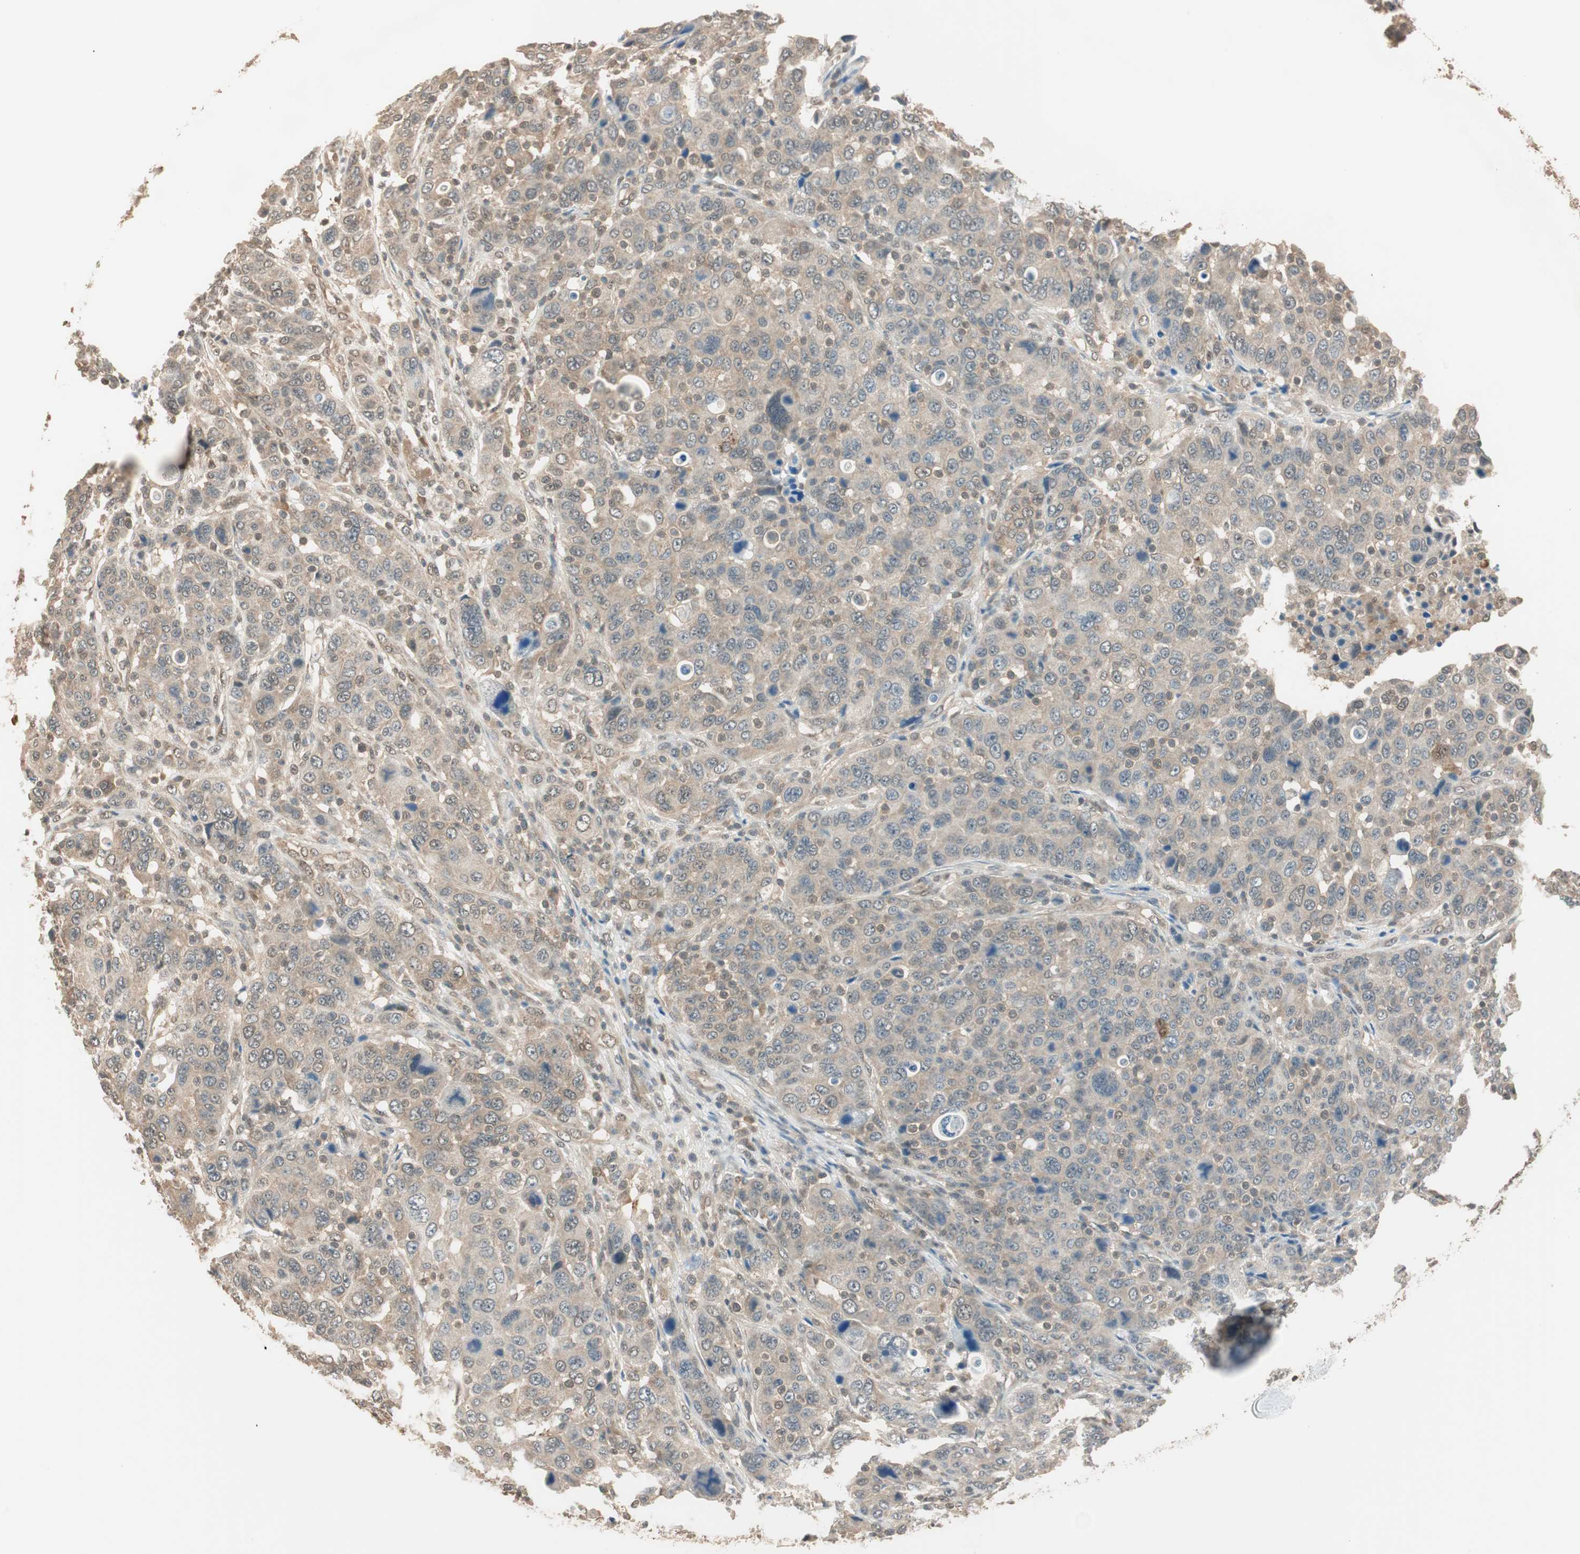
{"staining": {"intensity": "moderate", "quantity": ">75%", "location": "cytoplasmic/membranous,nuclear"}, "tissue": "breast cancer", "cell_type": "Tumor cells", "image_type": "cancer", "snomed": [{"axis": "morphology", "description": "Duct carcinoma"}, {"axis": "topography", "description": "Breast"}], "caption": "DAB (3,3'-diaminobenzidine) immunohistochemical staining of human breast invasive ductal carcinoma shows moderate cytoplasmic/membranous and nuclear protein positivity in approximately >75% of tumor cells.", "gene": "USP5", "patient": {"sex": "female", "age": 37}}